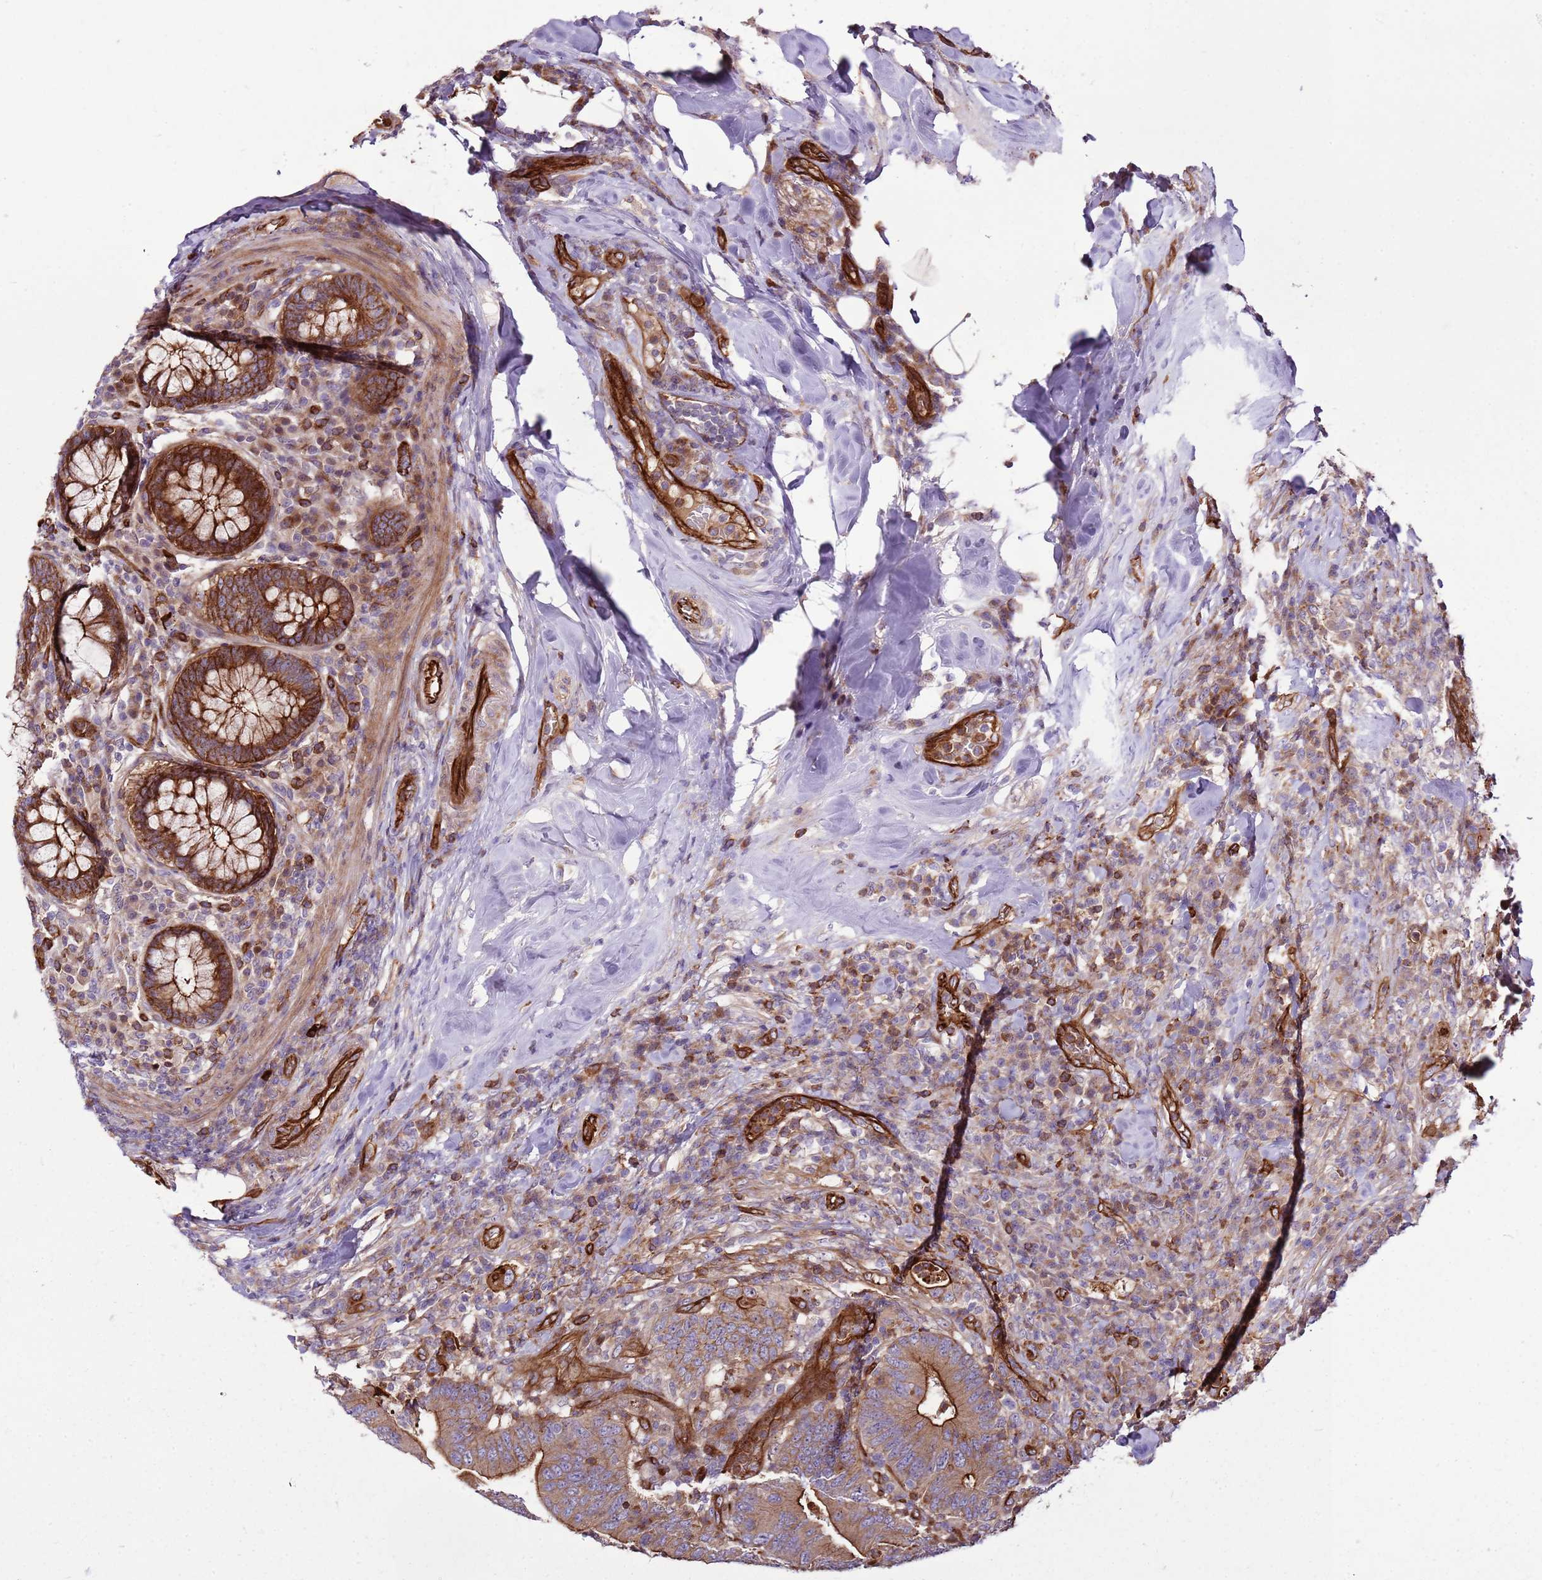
{"staining": {"intensity": "strong", "quantity": "25%-75%", "location": "cytoplasmic/membranous"}, "tissue": "colorectal cancer", "cell_type": "Tumor cells", "image_type": "cancer", "snomed": [{"axis": "morphology", "description": "Adenocarcinoma, NOS"}, {"axis": "topography", "description": "Colon"}], "caption": "Protein staining of colorectal cancer tissue shows strong cytoplasmic/membranous staining in about 25%-75% of tumor cells. Immunohistochemistry stains the protein in brown and the nuclei are stained blue.", "gene": "ZNF827", "patient": {"sex": "female", "age": 66}}